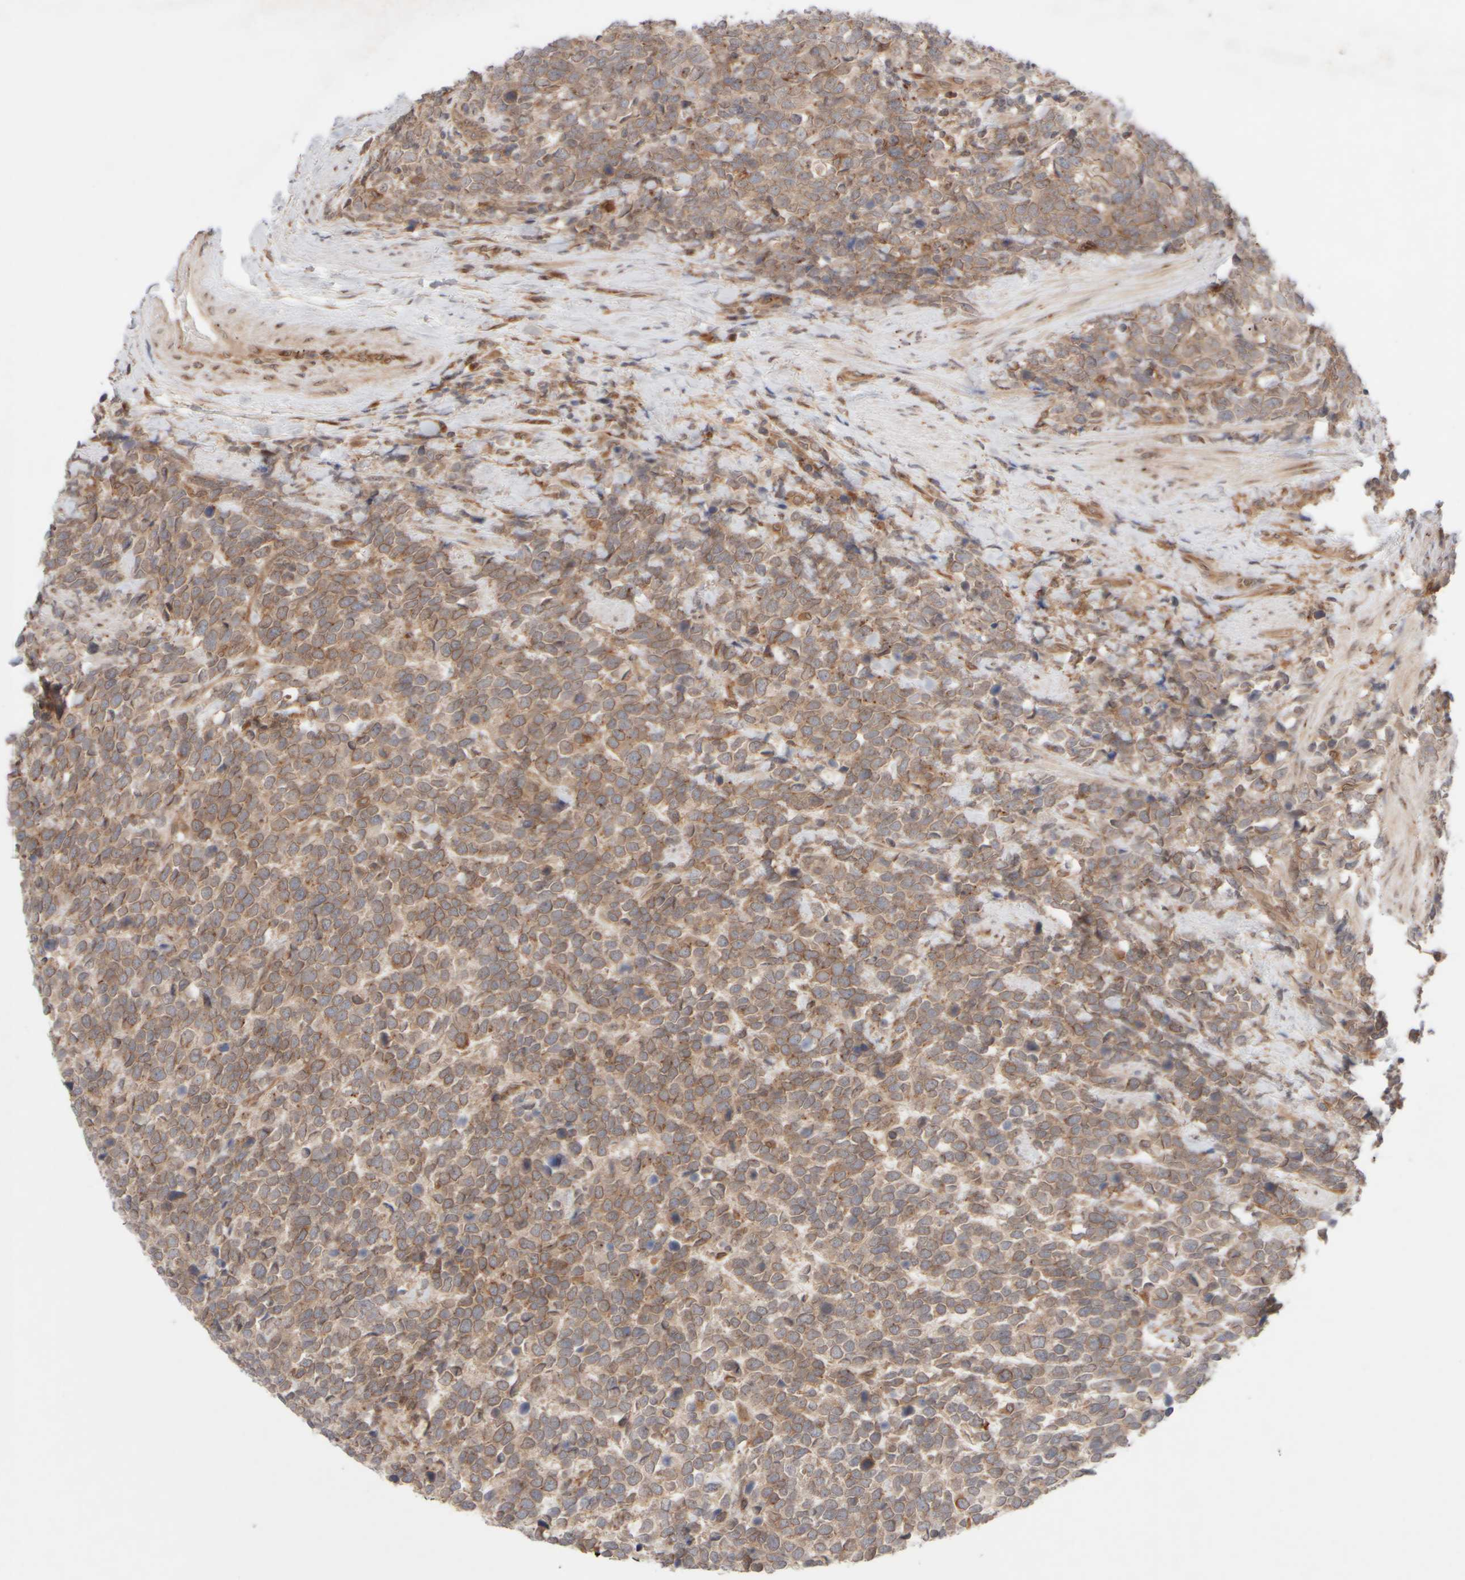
{"staining": {"intensity": "weak", "quantity": ">75%", "location": "cytoplasmic/membranous"}, "tissue": "urothelial cancer", "cell_type": "Tumor cells", "image_type": "cancer", "snomed": [{"axis": "morphology", "description": "Urothelial carcinoma, High grade"}, {"axis": "topography", "description": "Urinary bladder"}], "caption": "A high-resolution micrograph shows IHC staining of urothelial cancer, which demonstrates weak cytoplasmic/membranous staining in approximately >75% of tumor cells.", "gene": "GCN1", "patient": {"sex": "female", "age": 82}}